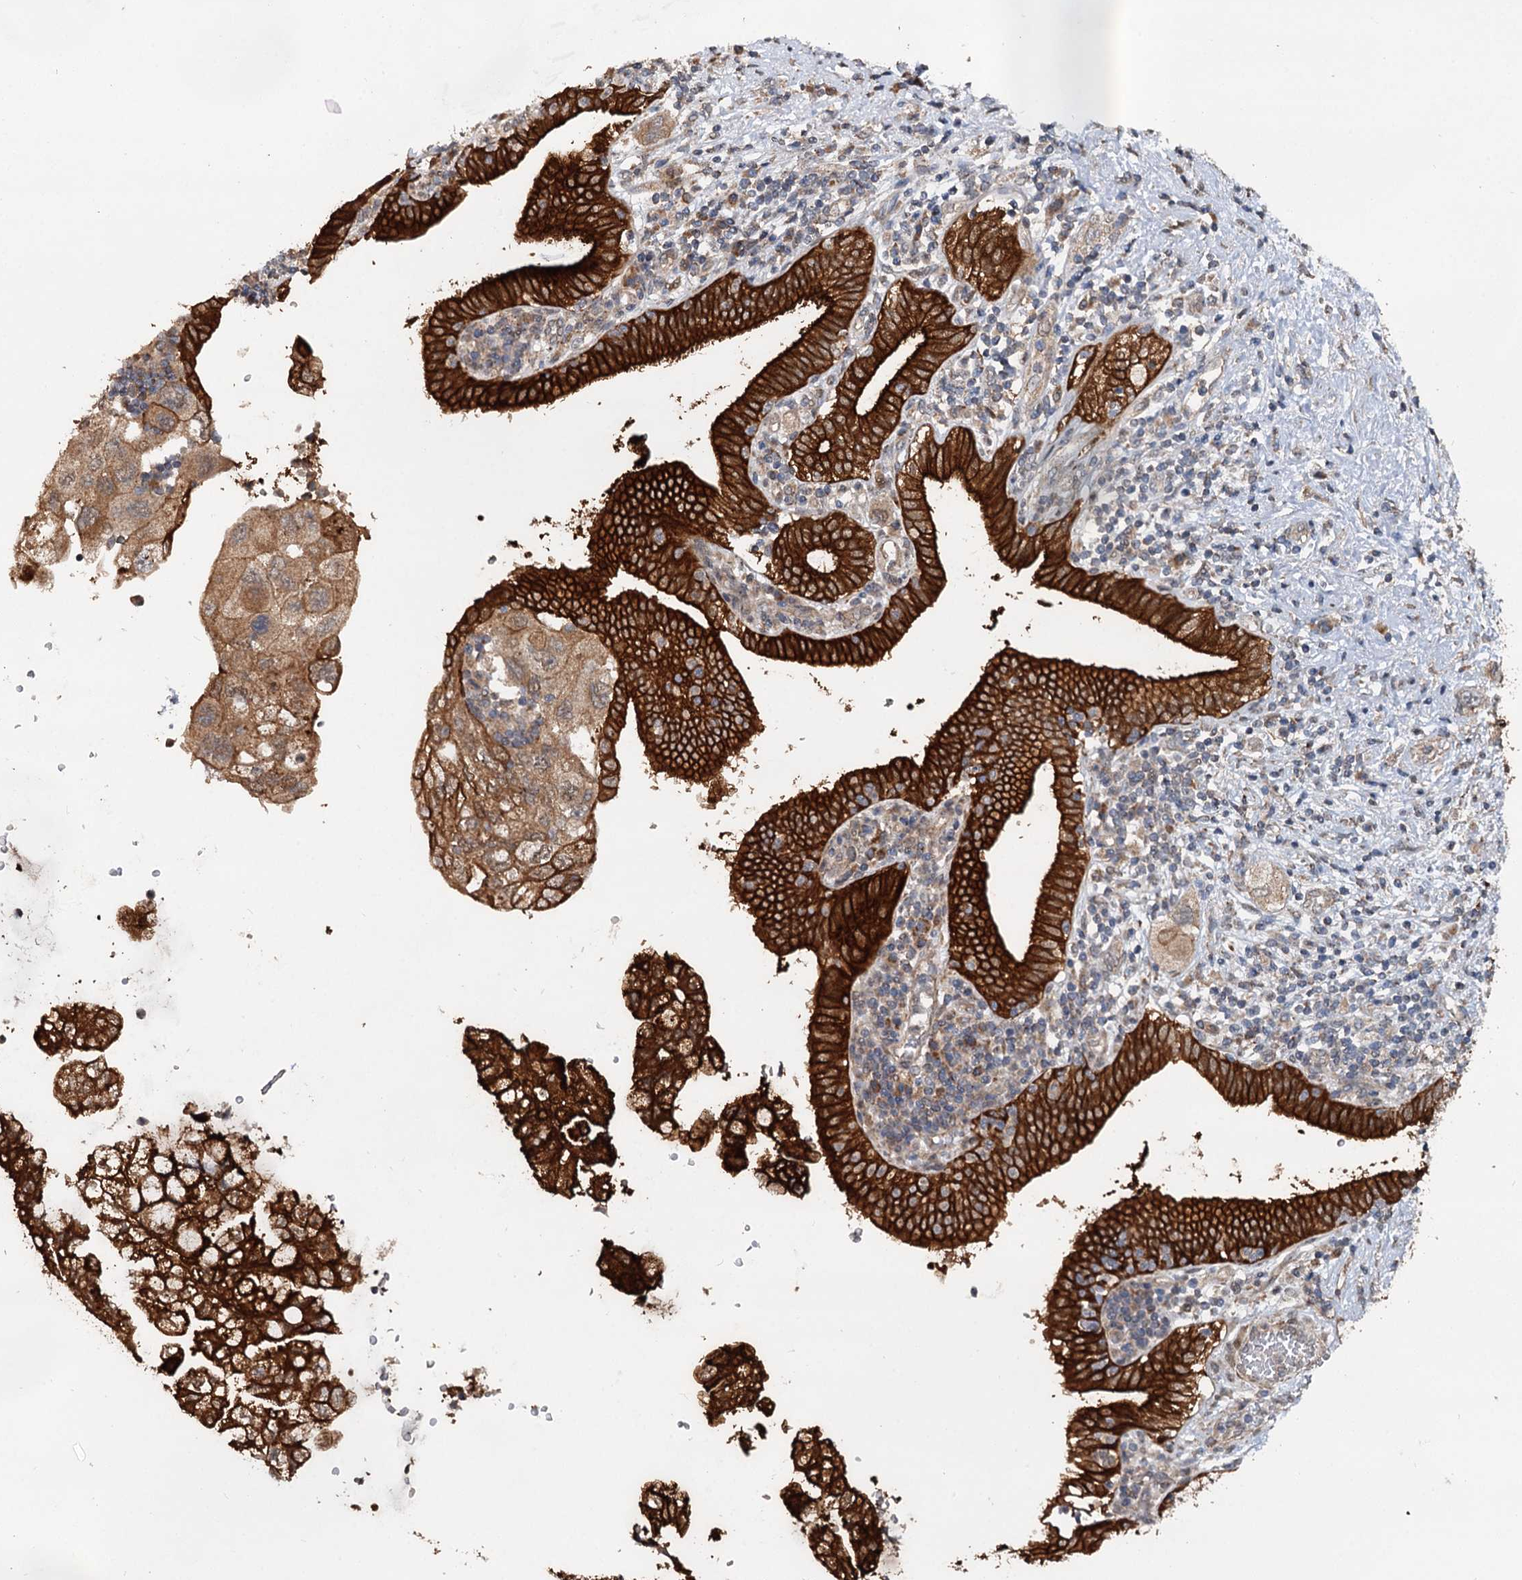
{"staining": {"intensity": "strong", "quantity": ">75%", "location": "cytoplasmic/membranous"}, "tissue": "pancreatic cancer", "cell_type": "Tumor cells", "image_type": "cancer", "snomed": [{"axis": "morphology", "description": "Adenocarcinoma, NOS"}, {"axis": "topography", "description": "Pancreas"}], "caption": "DAB immunohistochemical staining of pancreatic adenocarcinoma shows strong cytoplasmic/membranous protein positivity in approximately >75% of tumor cells.", "gene": "LRRK2", "patient": {"sex": "female", "age": 73}}